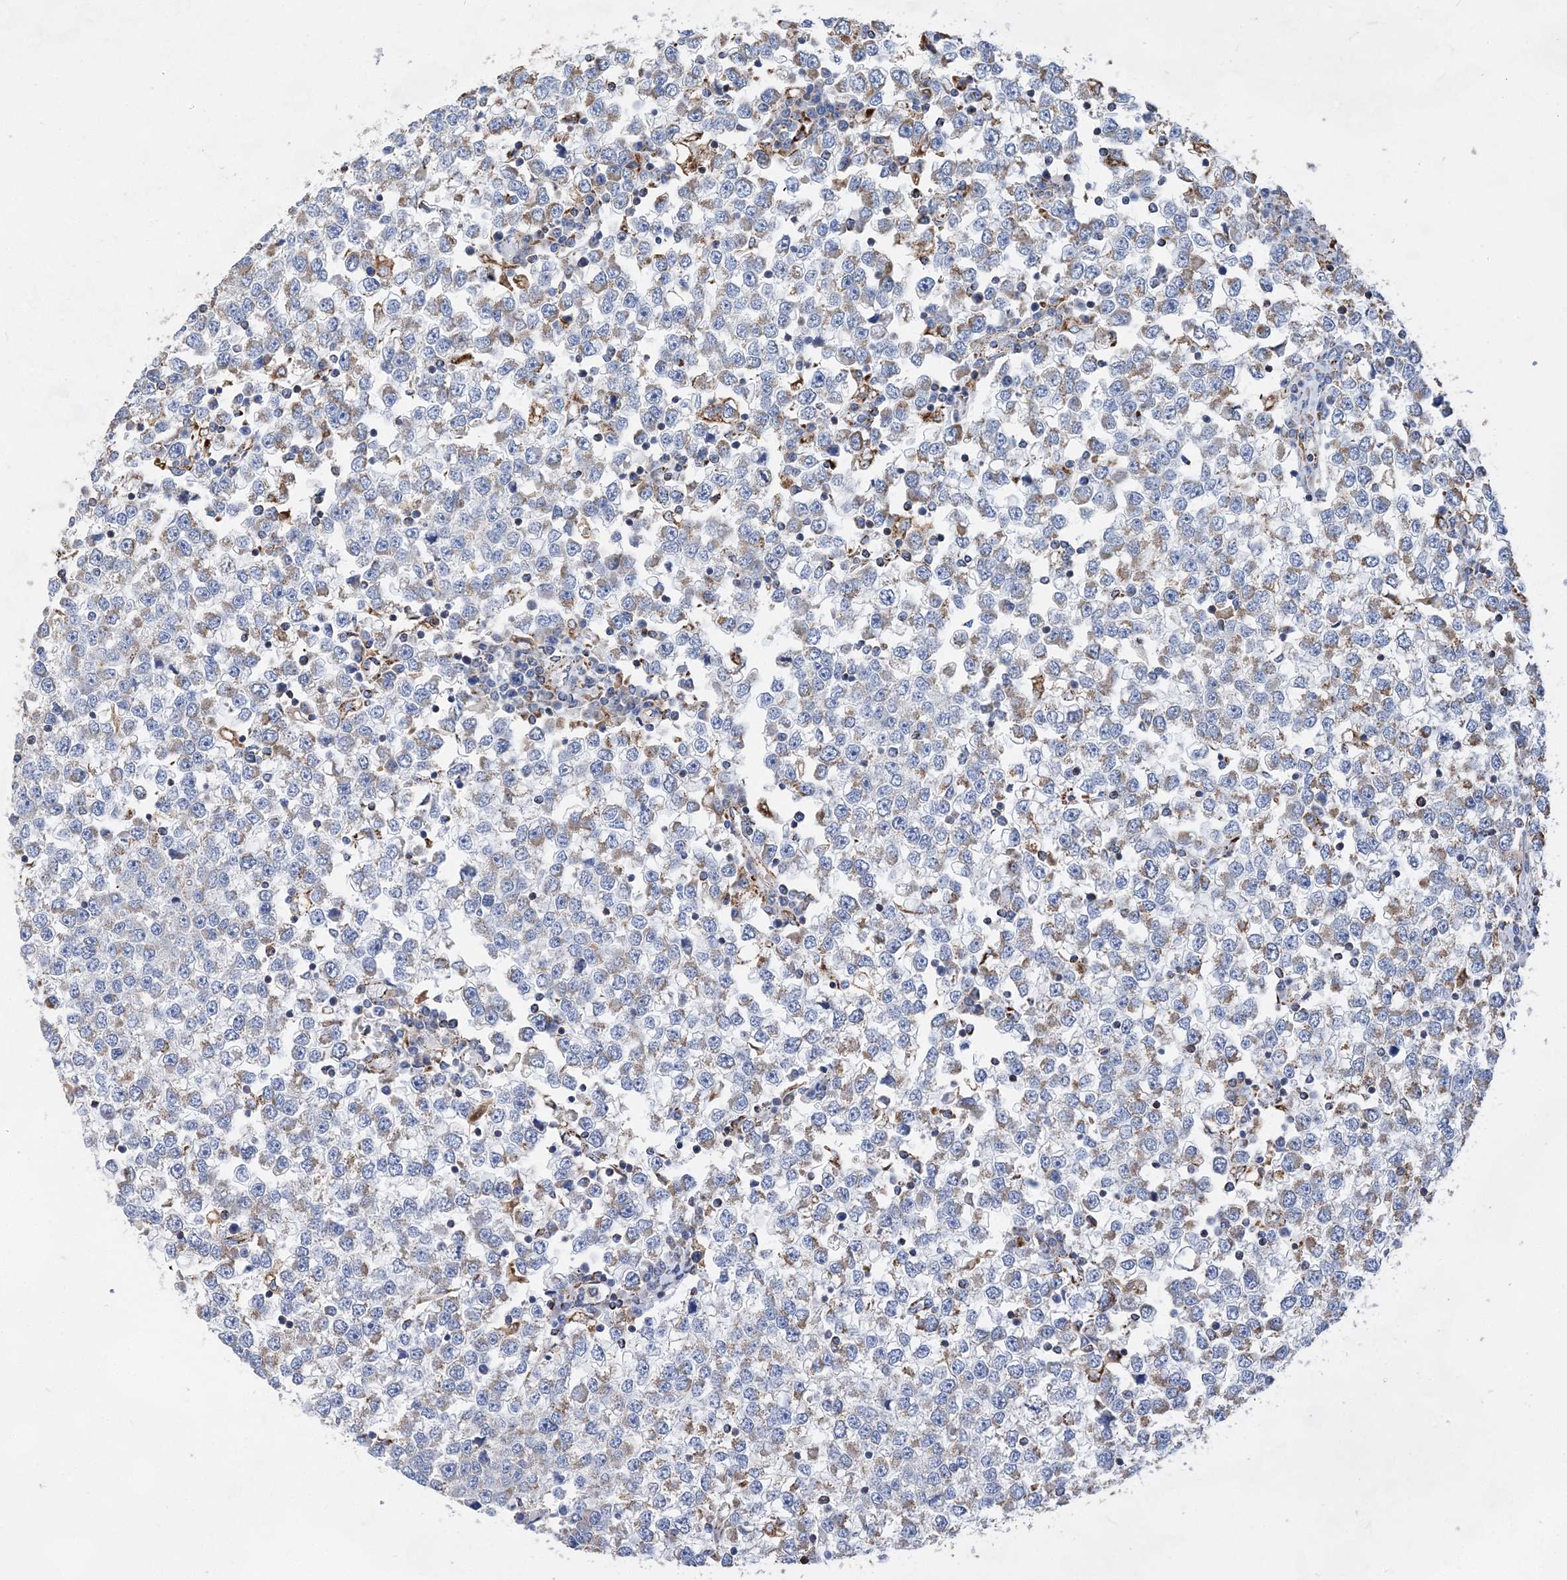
{"staining": {"intensity": "weak", "quantity": "<25%", "location": "cytoplasmic/membranous"}, "tissue": "testis cancer", "cell_type": "Tumor cells", "image_type": "cancer", "snomed": [{"axis": "morphology", "description": "Seminoma, NOS"}, {"axis": "topography", "description": "Testis"}], "caption": "An immunohistochemistry (IHC) histopathology image of seminoma (testis) is shown. There is no staining in tumor cells of seminoma (testis).", "gene": "ACOT9", "patient": {"sex": "male", "age": 65}}